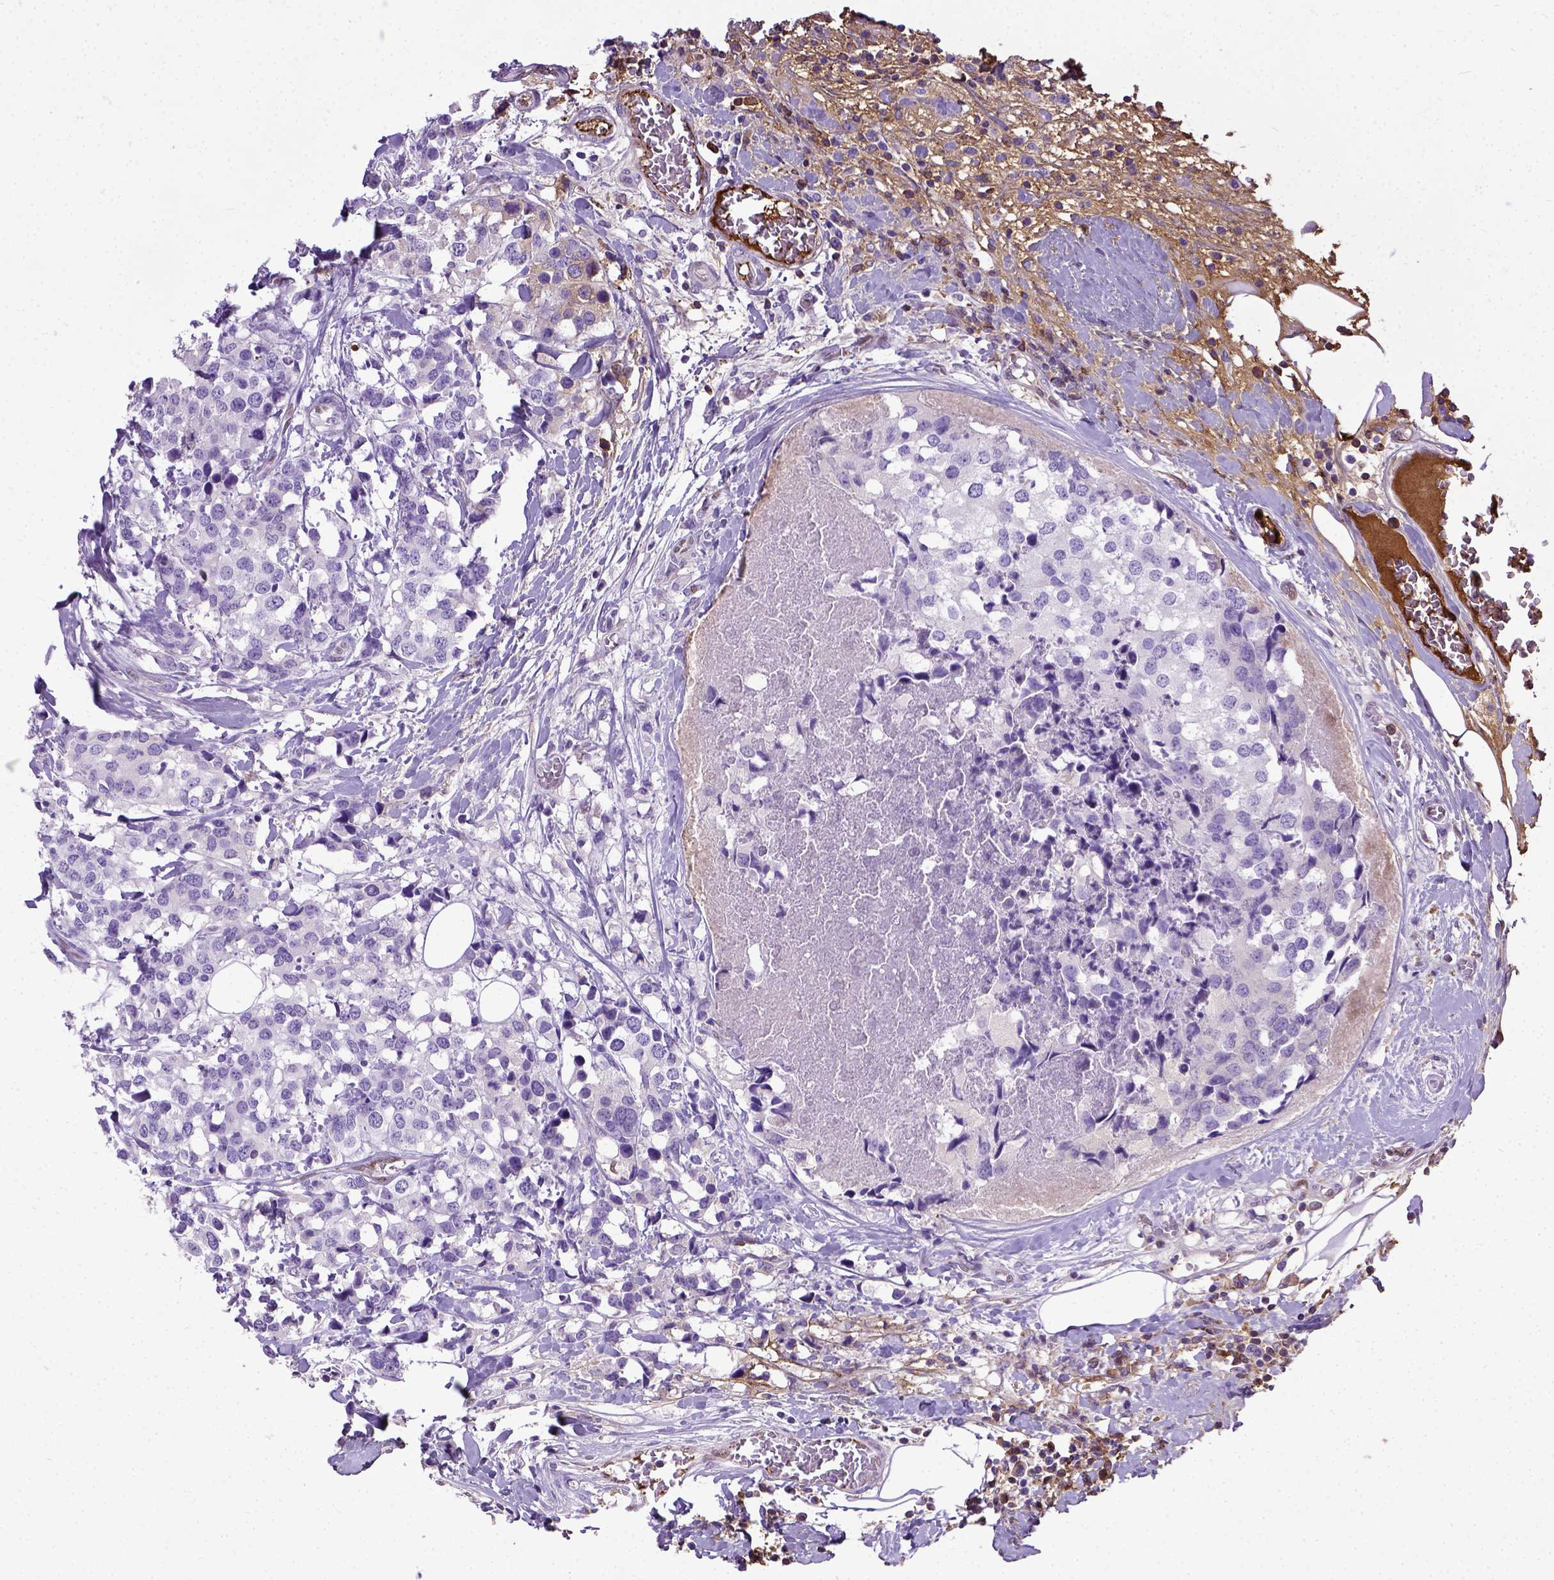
{"staining": {"intensity": "negative", "quantity": "none", "location": "none"}, "tissue": "breast cancer", "cell_type": "Tumor cells", "image_type": "cancer", "snomed": [{"axis": "morphology", "description": "Lobular carcinoma"}, {"axis": "topography", "description": "Breast"}], "caption": "DAB (3,3'-diaminobenzidine) immunohistochemical staining of human breast lobular carcinoma shows no significant expression in tumor cells.", "gene": "ADAMTS8", "patient": {"sex": "female", "age": 59}}